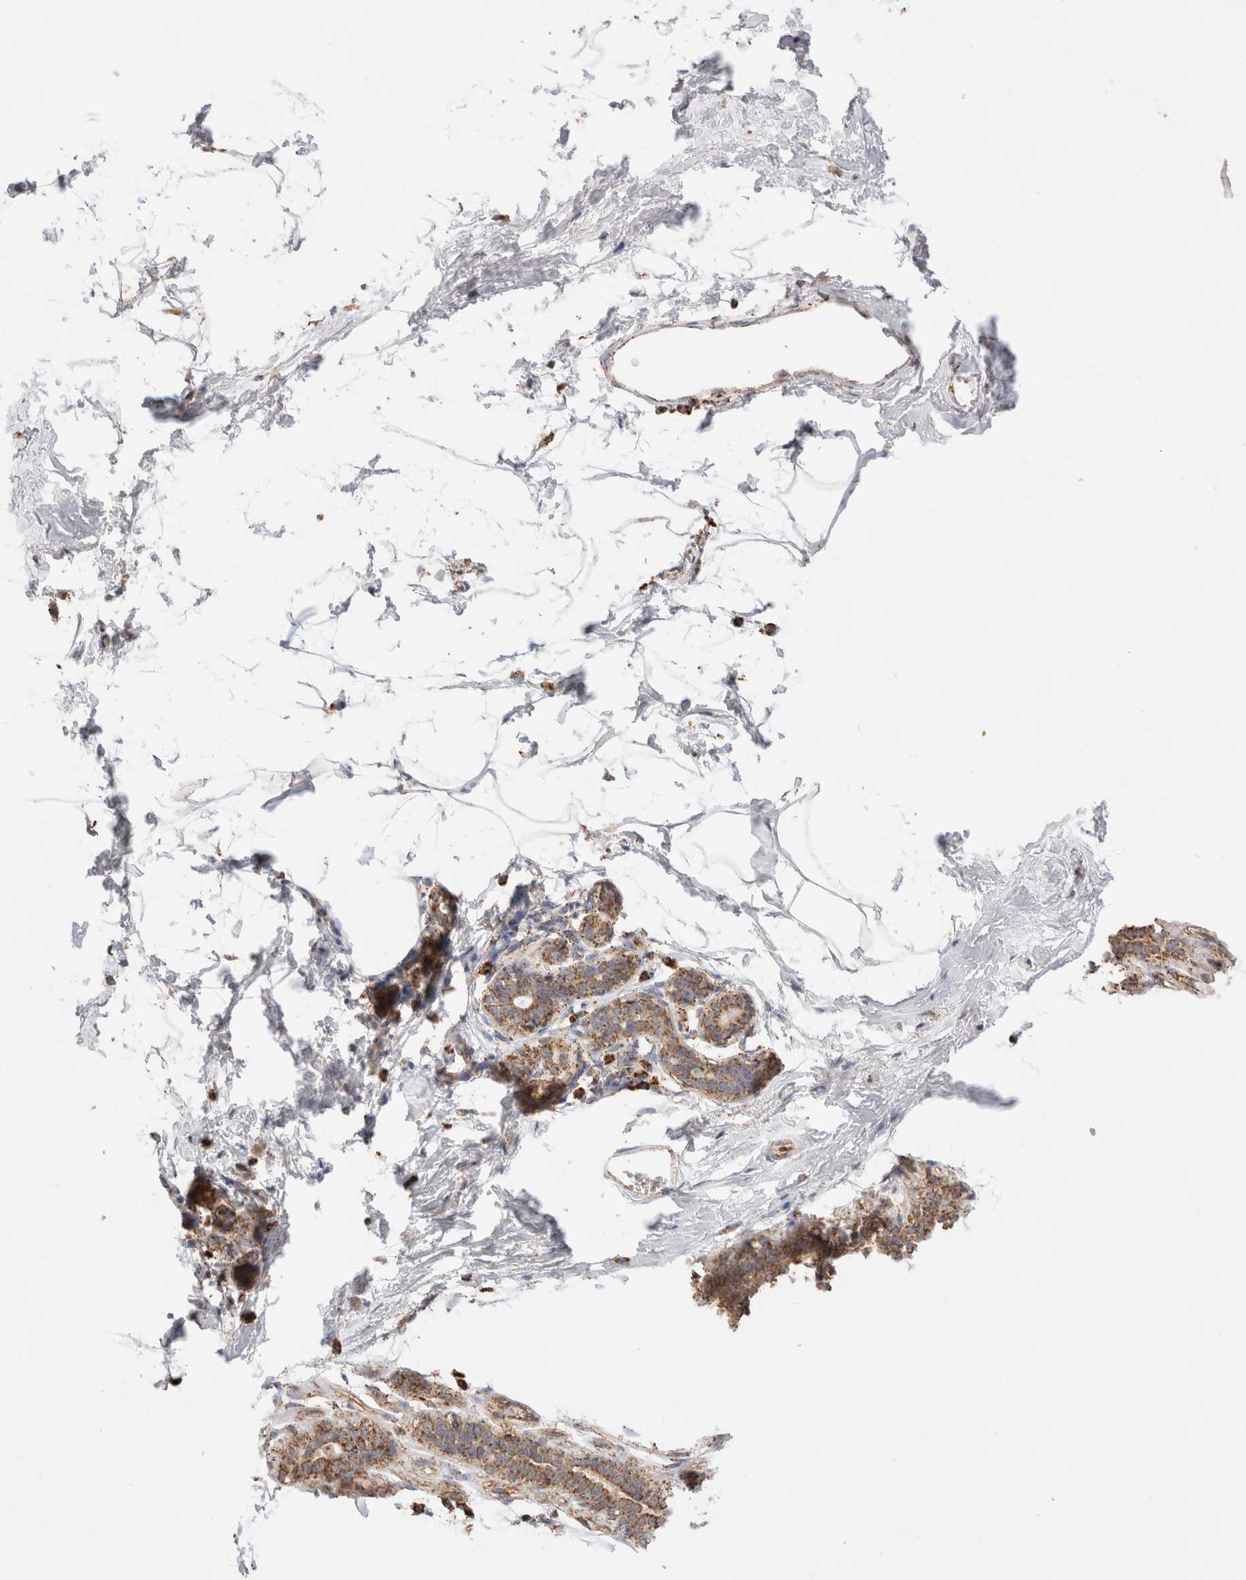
{"staining": {"intensity": "moderate", "quantity": "25%-75%", "location": "cytoplasmic/membranous"}, "tissue": "breast", "cell_type": "Adipocytes", "image_type": "normal", "snomed": [{"axis": "morphology", "description": "Normal tissue, NOS"}, {"axis": "topography", "description": "Breast"}], "caption": "This photomicrograph exhibits immunohistochemistry (IHC) staining of unremarkable human breast, with medium moderate cytoplasmic/membranous positivity in about 25%-75% of adipocytes.", "gene": "TMPPE", "patient": {"sex": "female", "age": 62}}